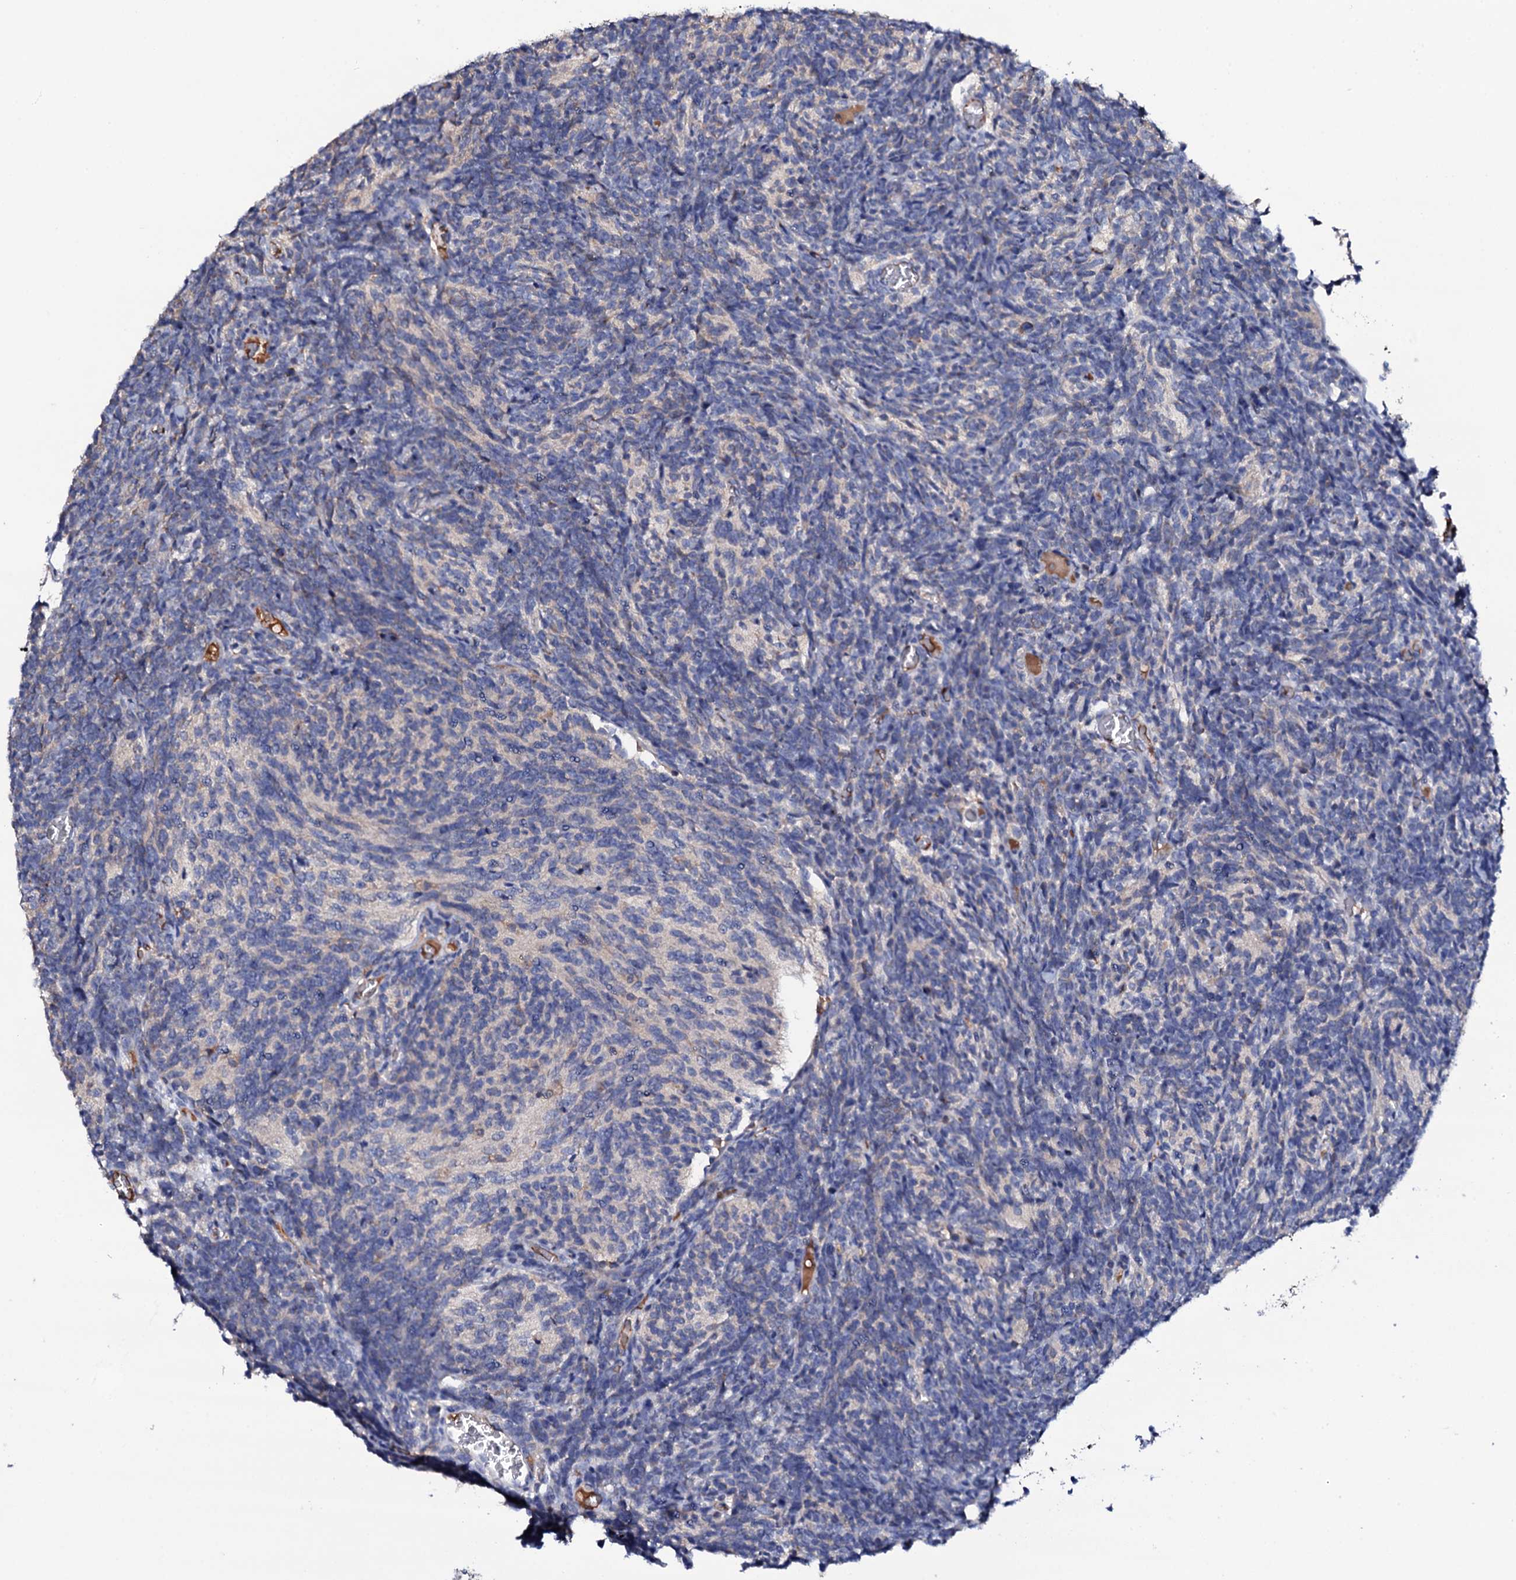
{"staining": {"intensity": "negative", "quantity": "none", "location": "none"}, "tissue": "glioma", "cell_type": "Tumor cells", "image_type": "cancer", "snomed": [{"axis": "morphology", "description": "Glioma, malignant, Low grade"}, {"axis": "topography", "description": "Brain"}], "caption": "IHC of malignant glioma (low-grade) exhibits no staining in tumor cells.", "gene": "TCAF2", "patient": {"sex": "female", "age": 1}}